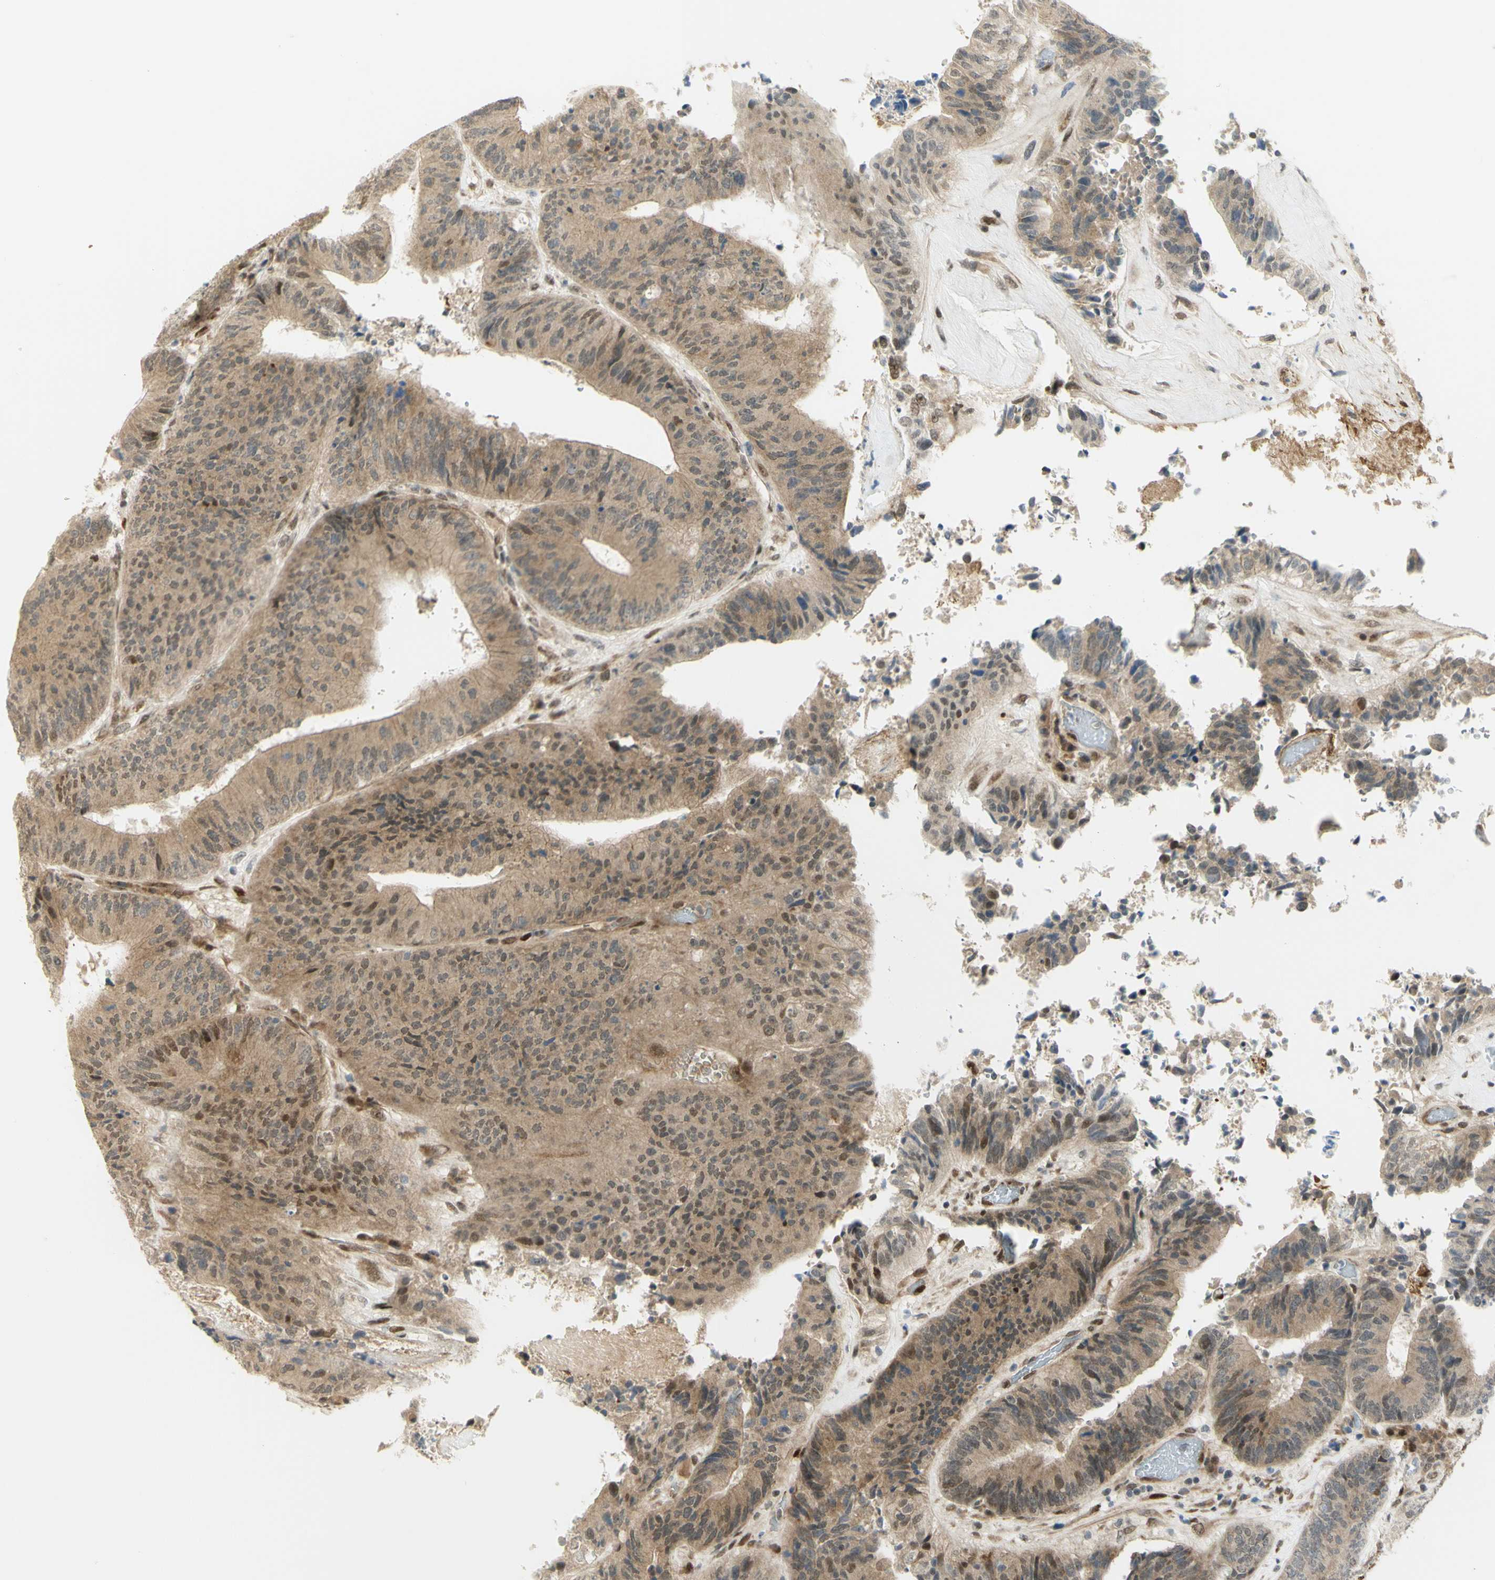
{"staining": {"intensity": "moderate", "quantity": ">75%", "location": "cytoplasmic/membranous,nuclear"}, "tissue": "colorectal cancer", "cell_type": "Tumor cells", "image_type": "cancer", "snomed": [{"axis": "morphology", "description": "Adenocarcinoma, NOS"}, {"axis": "topography", "description": "Rectum"}], "caption": "High-magnification brightfield microscopy of adenocarcinoma (colorectal) stained with DAB (brown) and counterstained with hematoxylin (blue). tumor cells exhibit moderate cytoplasmic/membranous and nuclear positivity is seen in about>75% of cells. (IHC, brightfield microscopy, high magnification).", "gene": "DDX1", "patient": {"sex": "male", "age": 72}}